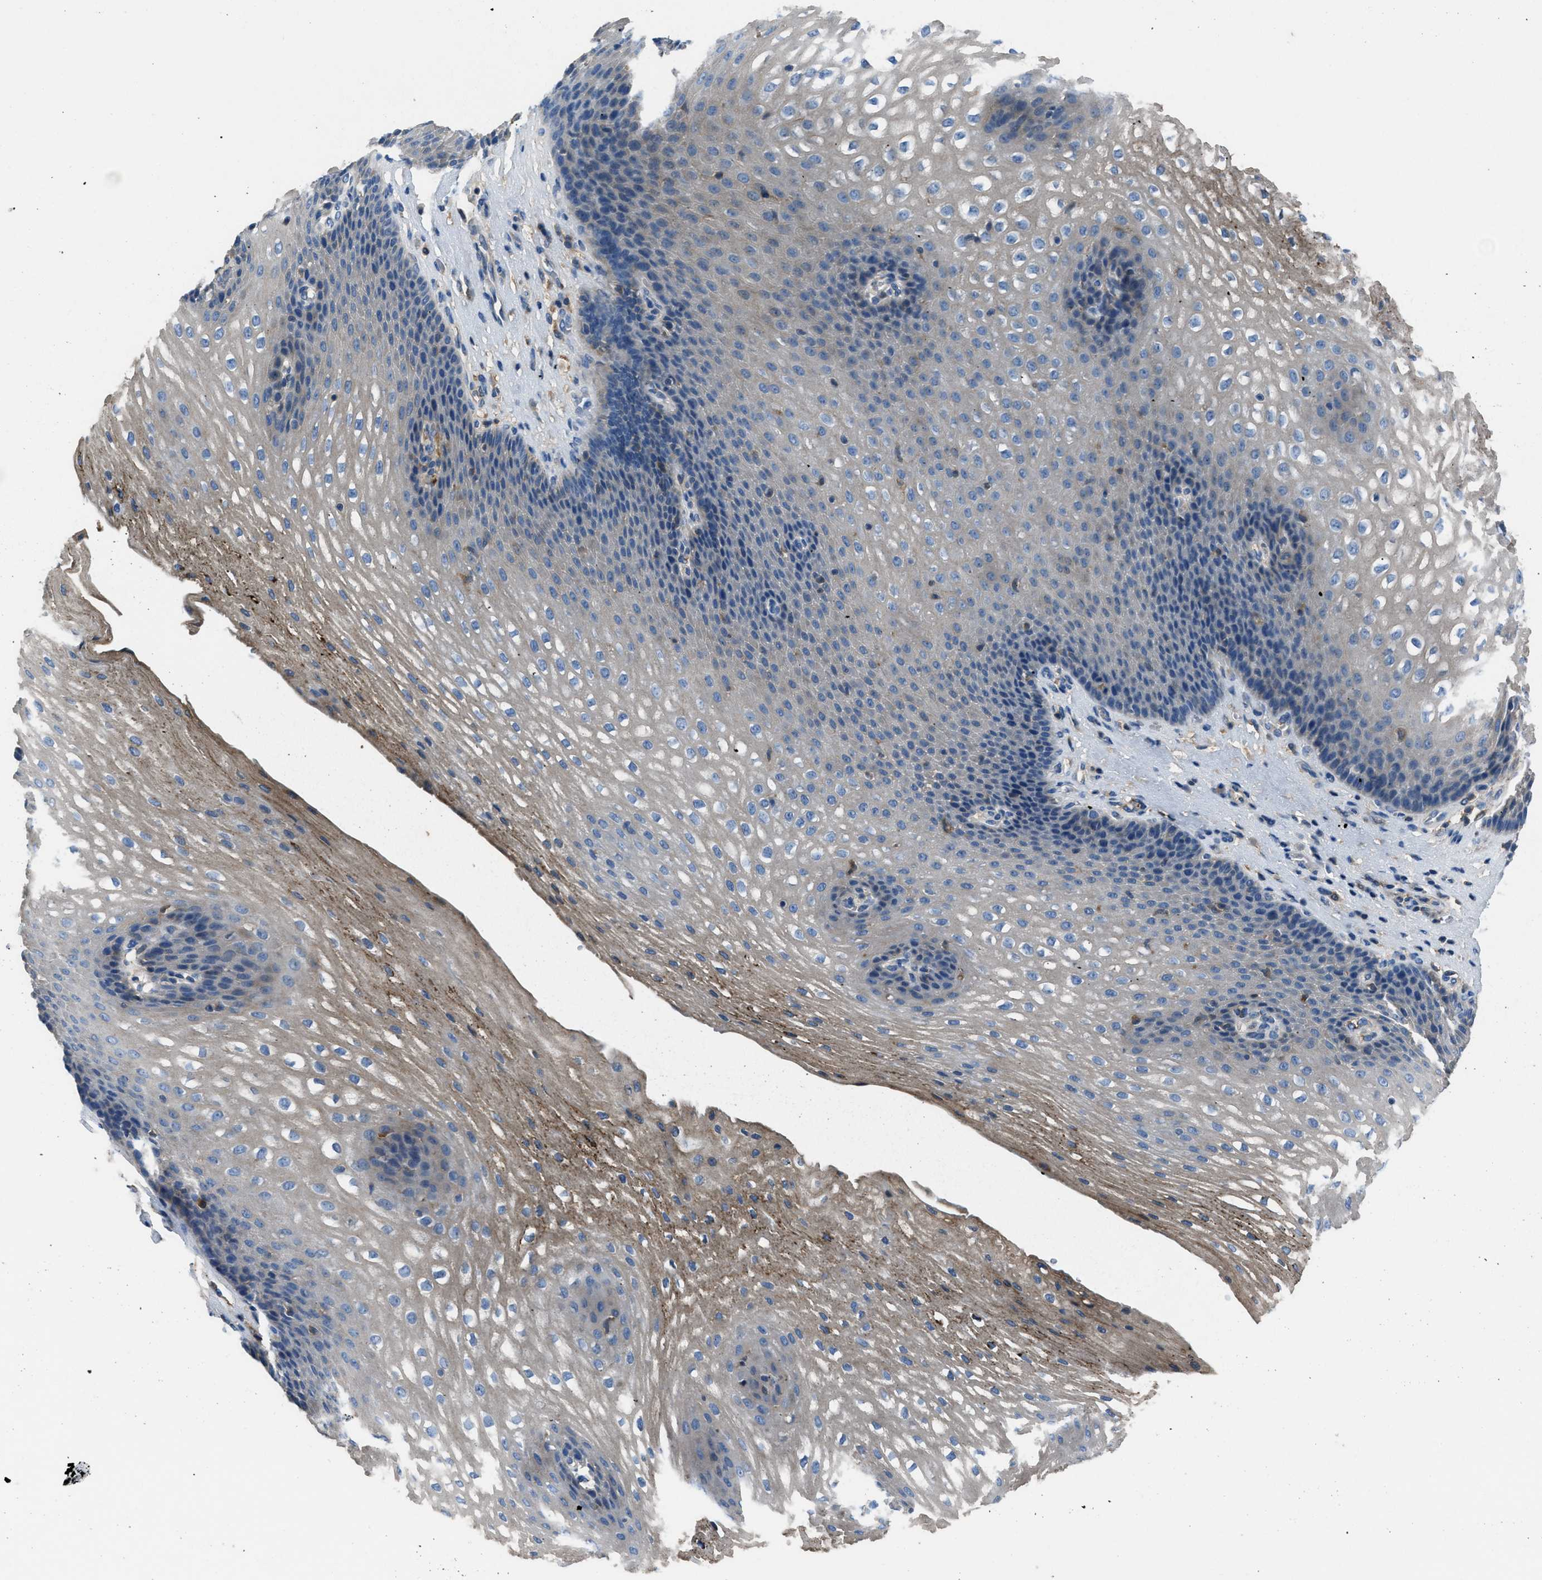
{"staining": {"intensity": "weak", "quantity": "25%-75%", "location": "cytoplasmic/membranous"}, "tissue": "esophagus", "cell_type": "Squamous epithelial cells", "image_type": "normal", "snomed": [{"axis": "morphology", "description": "Normal tissue, NOS"}, {"axis": "topography", "description": "Esophagus"}], "caption": "This is a micrograph of immunohistochemistry (IHC) staining of normal esophagus, which shows weak staining in the cytoplasmic/membranous of squamous epithelial cells.", "gene": "SGCZ", "patient": {"sex": "male", "age": 48}}